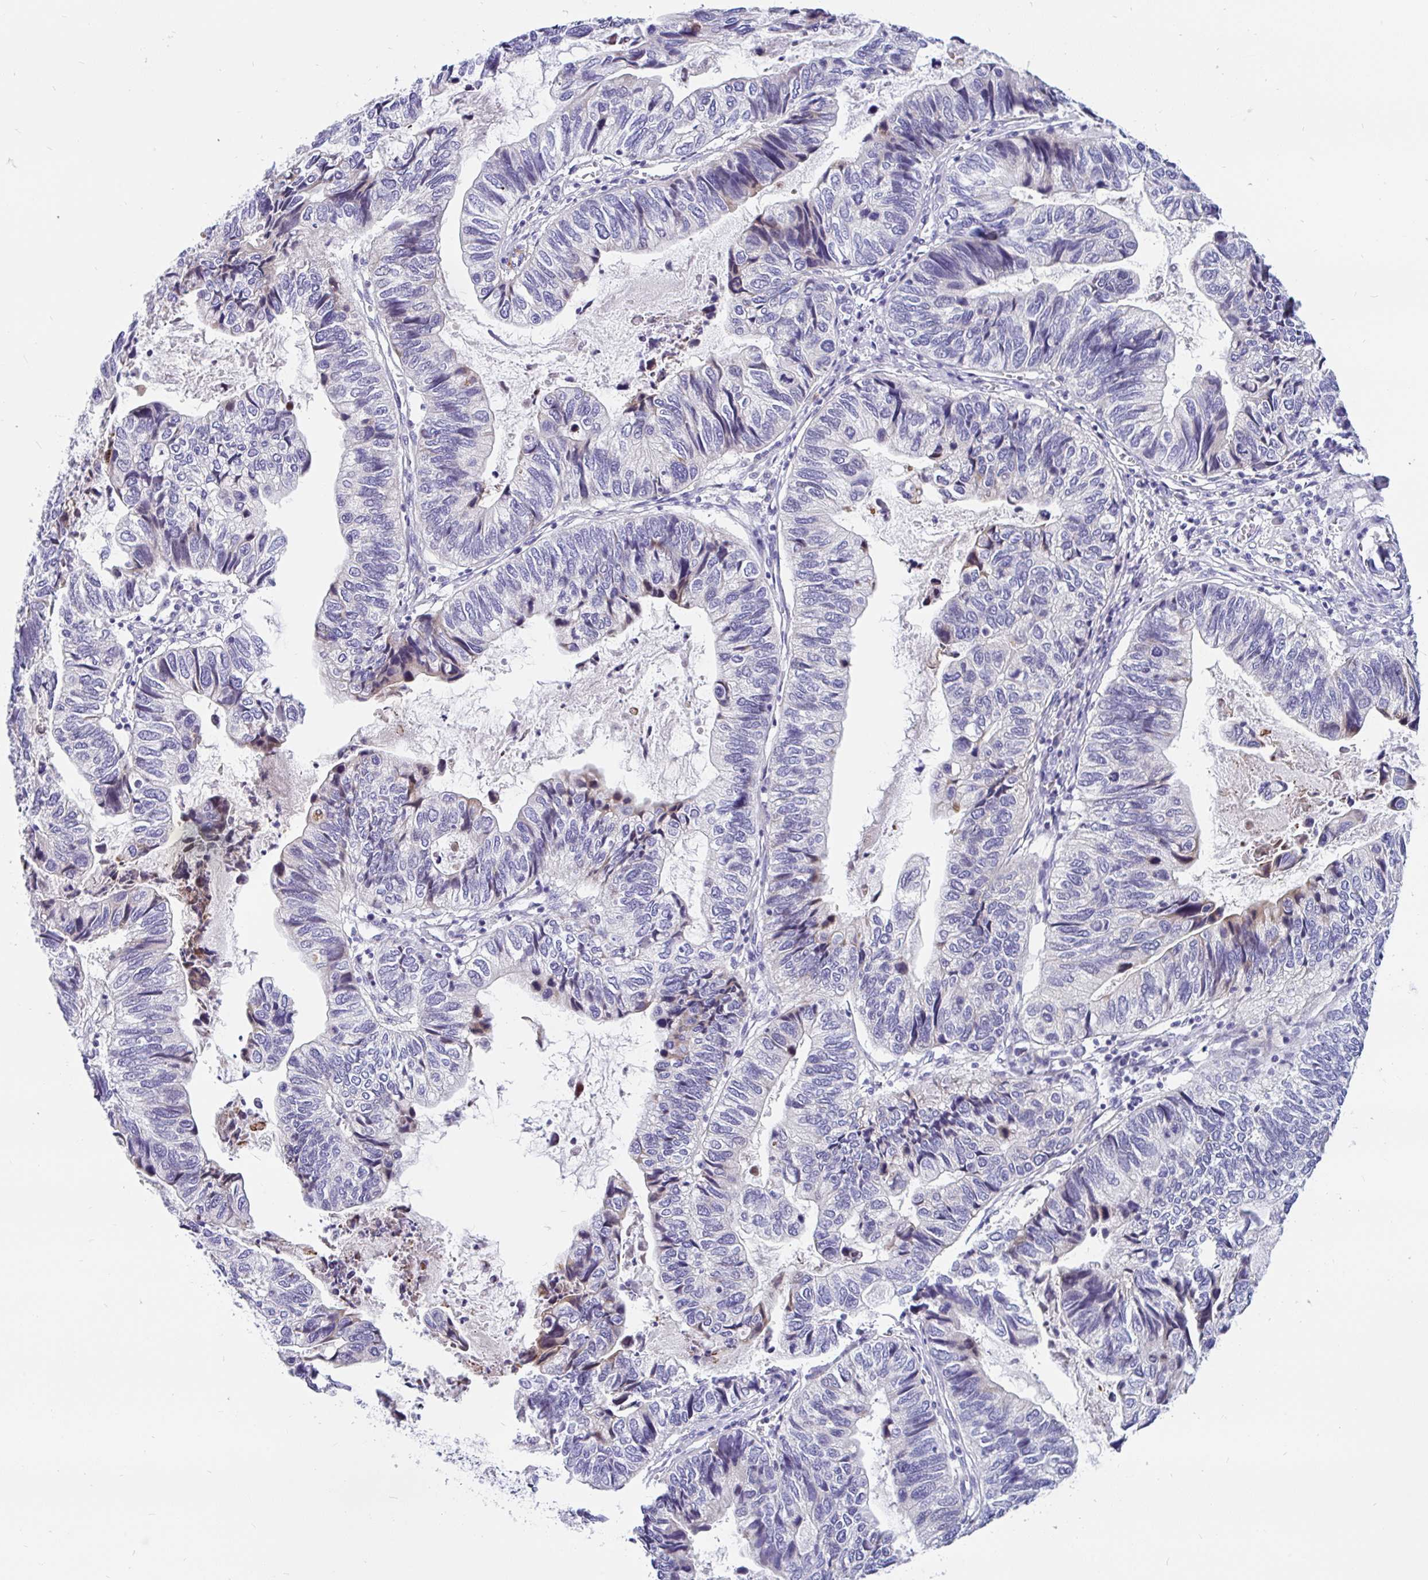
{"staining": {"intensity": "negative", "quantity": "none", "location": "none"}, "tissue": "stomach cancer", "cell_type": "Tumor cells", "image_type": "cancer", "snomed": [{"axis": "morphology", "description": "Adenocarcinoma, NOS"}, {"axis": "topography", "description": "Stomach, upper"}], "caption": "There is no significant expression in tumor cells of stomach cancer.", "gene": "KIAA2013", "patient": {"sex": "female", "age": 67}}